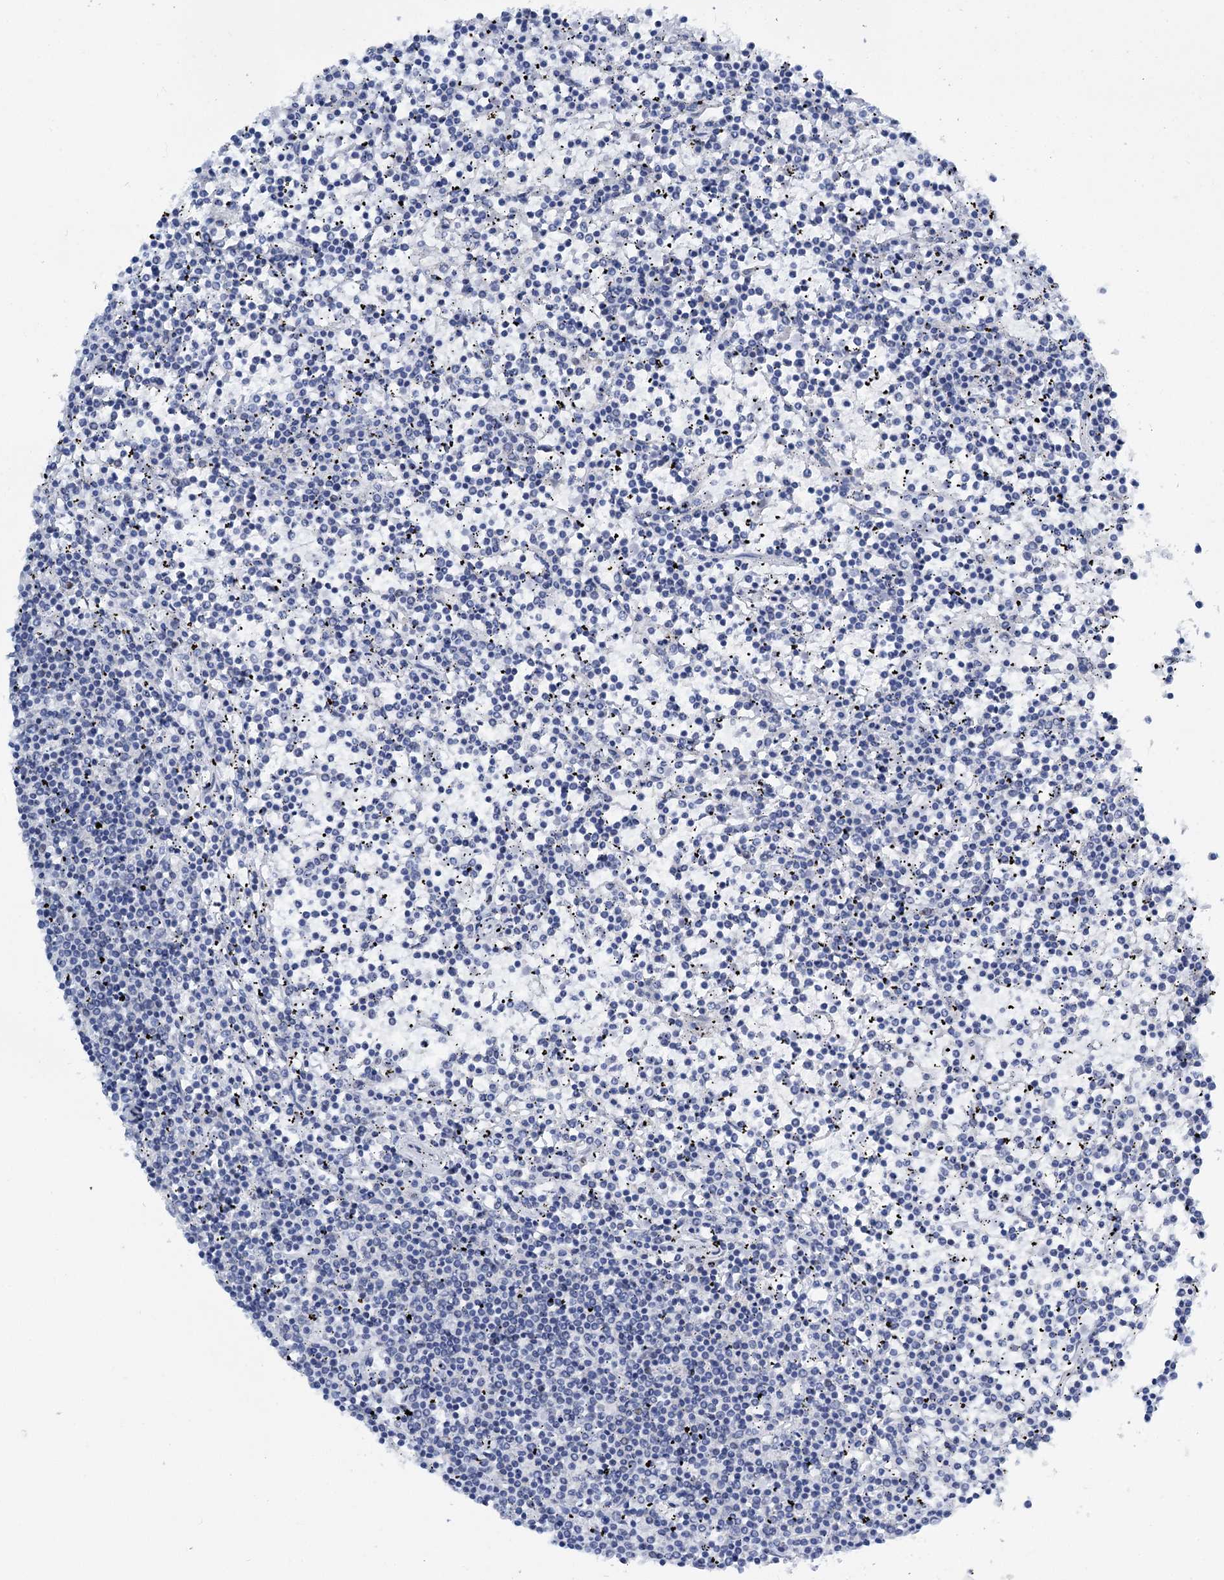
{"staining": {"intensity": "negative", "quantity": "none", "location": "none"}, "tissue": "lymphoma", "cell_type": "Tumor cells", "image_type": "cancer", "snomed": [{"axis": "morphology", "description": "Malignant lymphoma, non-Hodgkin's type, Low grade"}, {"axis": "topography", "description": "Spleen"}], "caption": "There is no significant expression in tumor cells of low-grade malignant lymphoma, non-Hodgkin's type. (DAB IHC with hematoxylin counter stain).", "gene": "SREK1", "patient": {"sex": "female", "age": 19}}